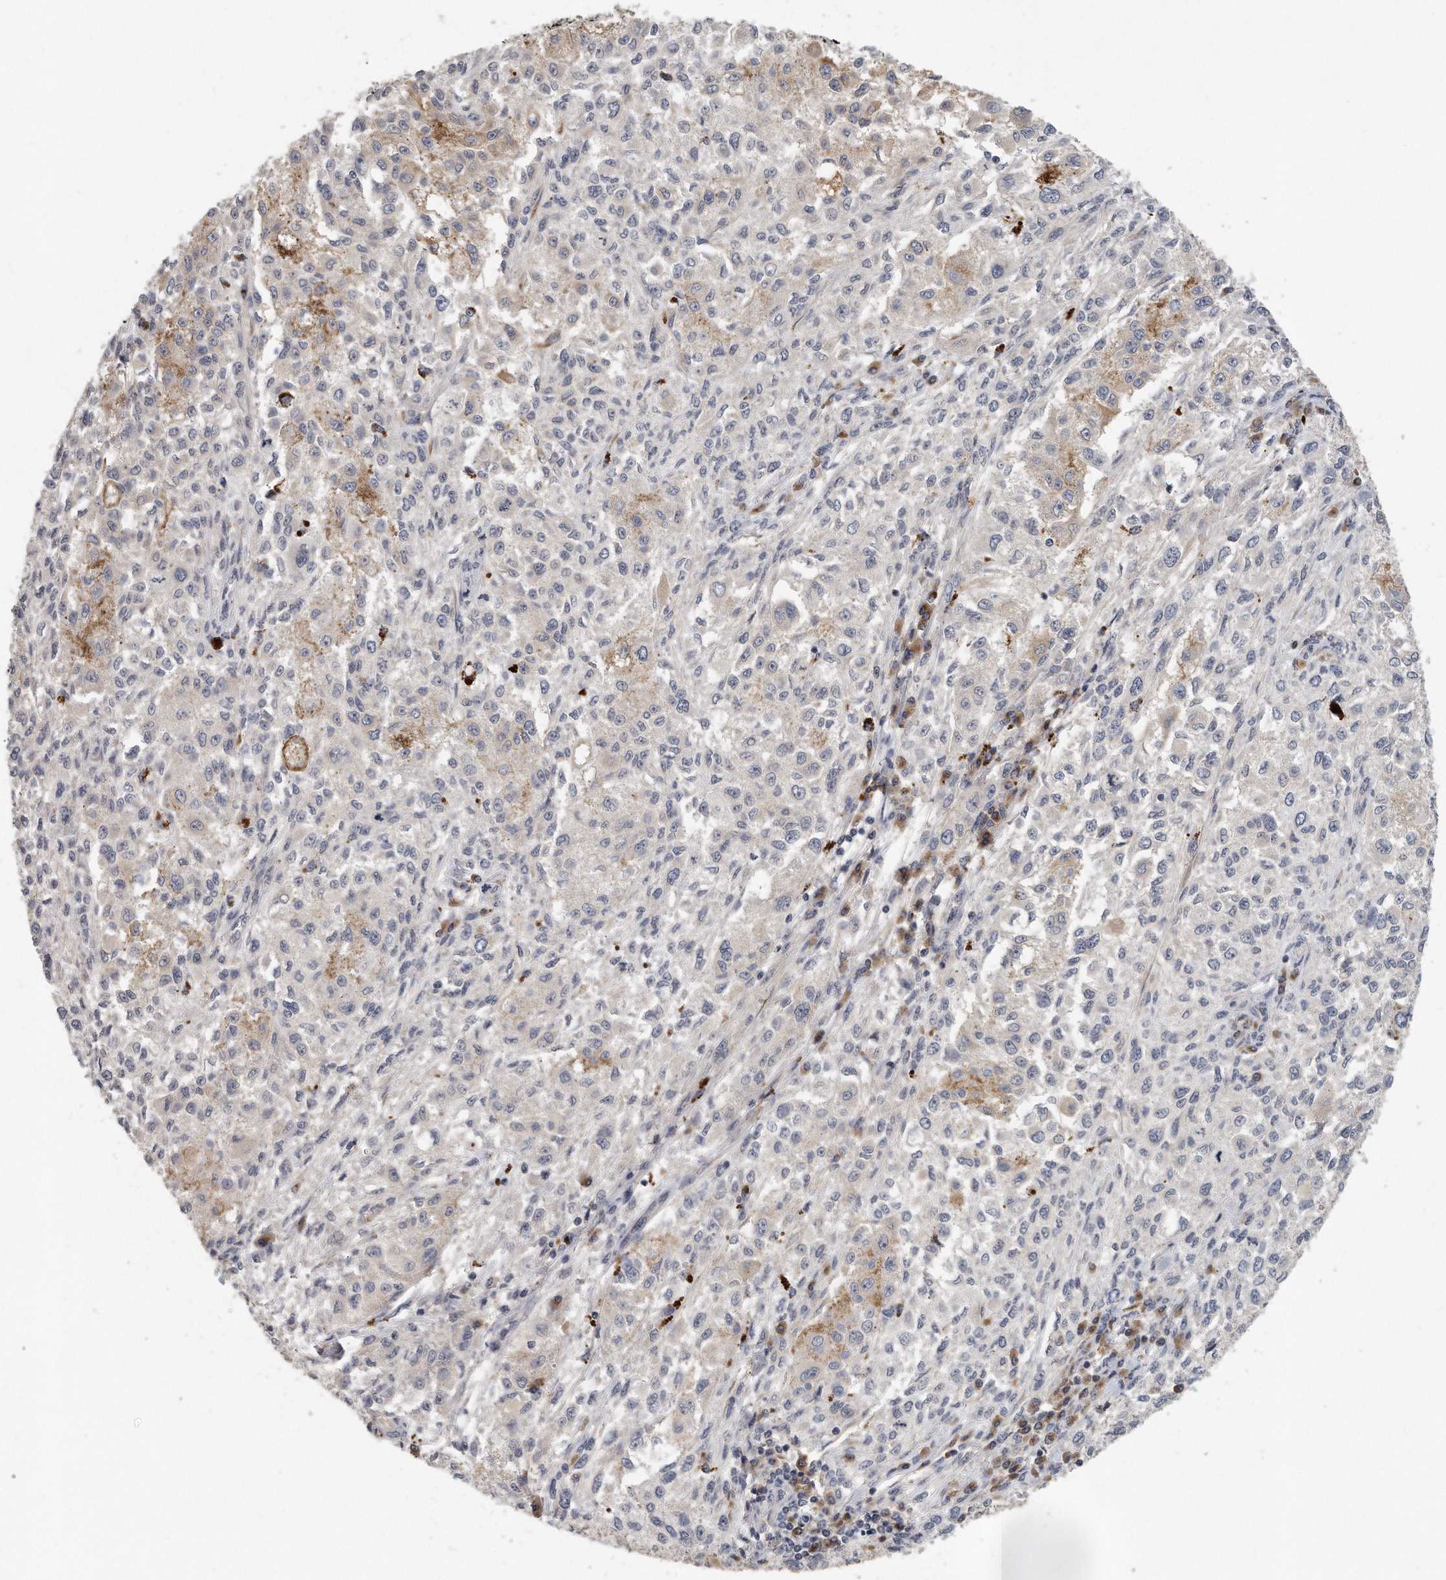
{"staining": {"intensity": "negative", "quantity": "none", "location": "none"}, "tissue": "melanoma", "cell_type": "Tumor cells", "image_type": "cancer", "snomed": [{"axis": "morphology", "description": "Necrosis, NOS"}, {"axis": "morphology", "description": "Malignant melanoma, NOS"}, {"axis": "topography", "description": "Skin"}], "caption": "Immunohistochemistry (IHC) of melanoma reveals no positivity in tumor cells.", "gene": "TRAPPC14", "patient": {"sex": "female", "age": 87}}